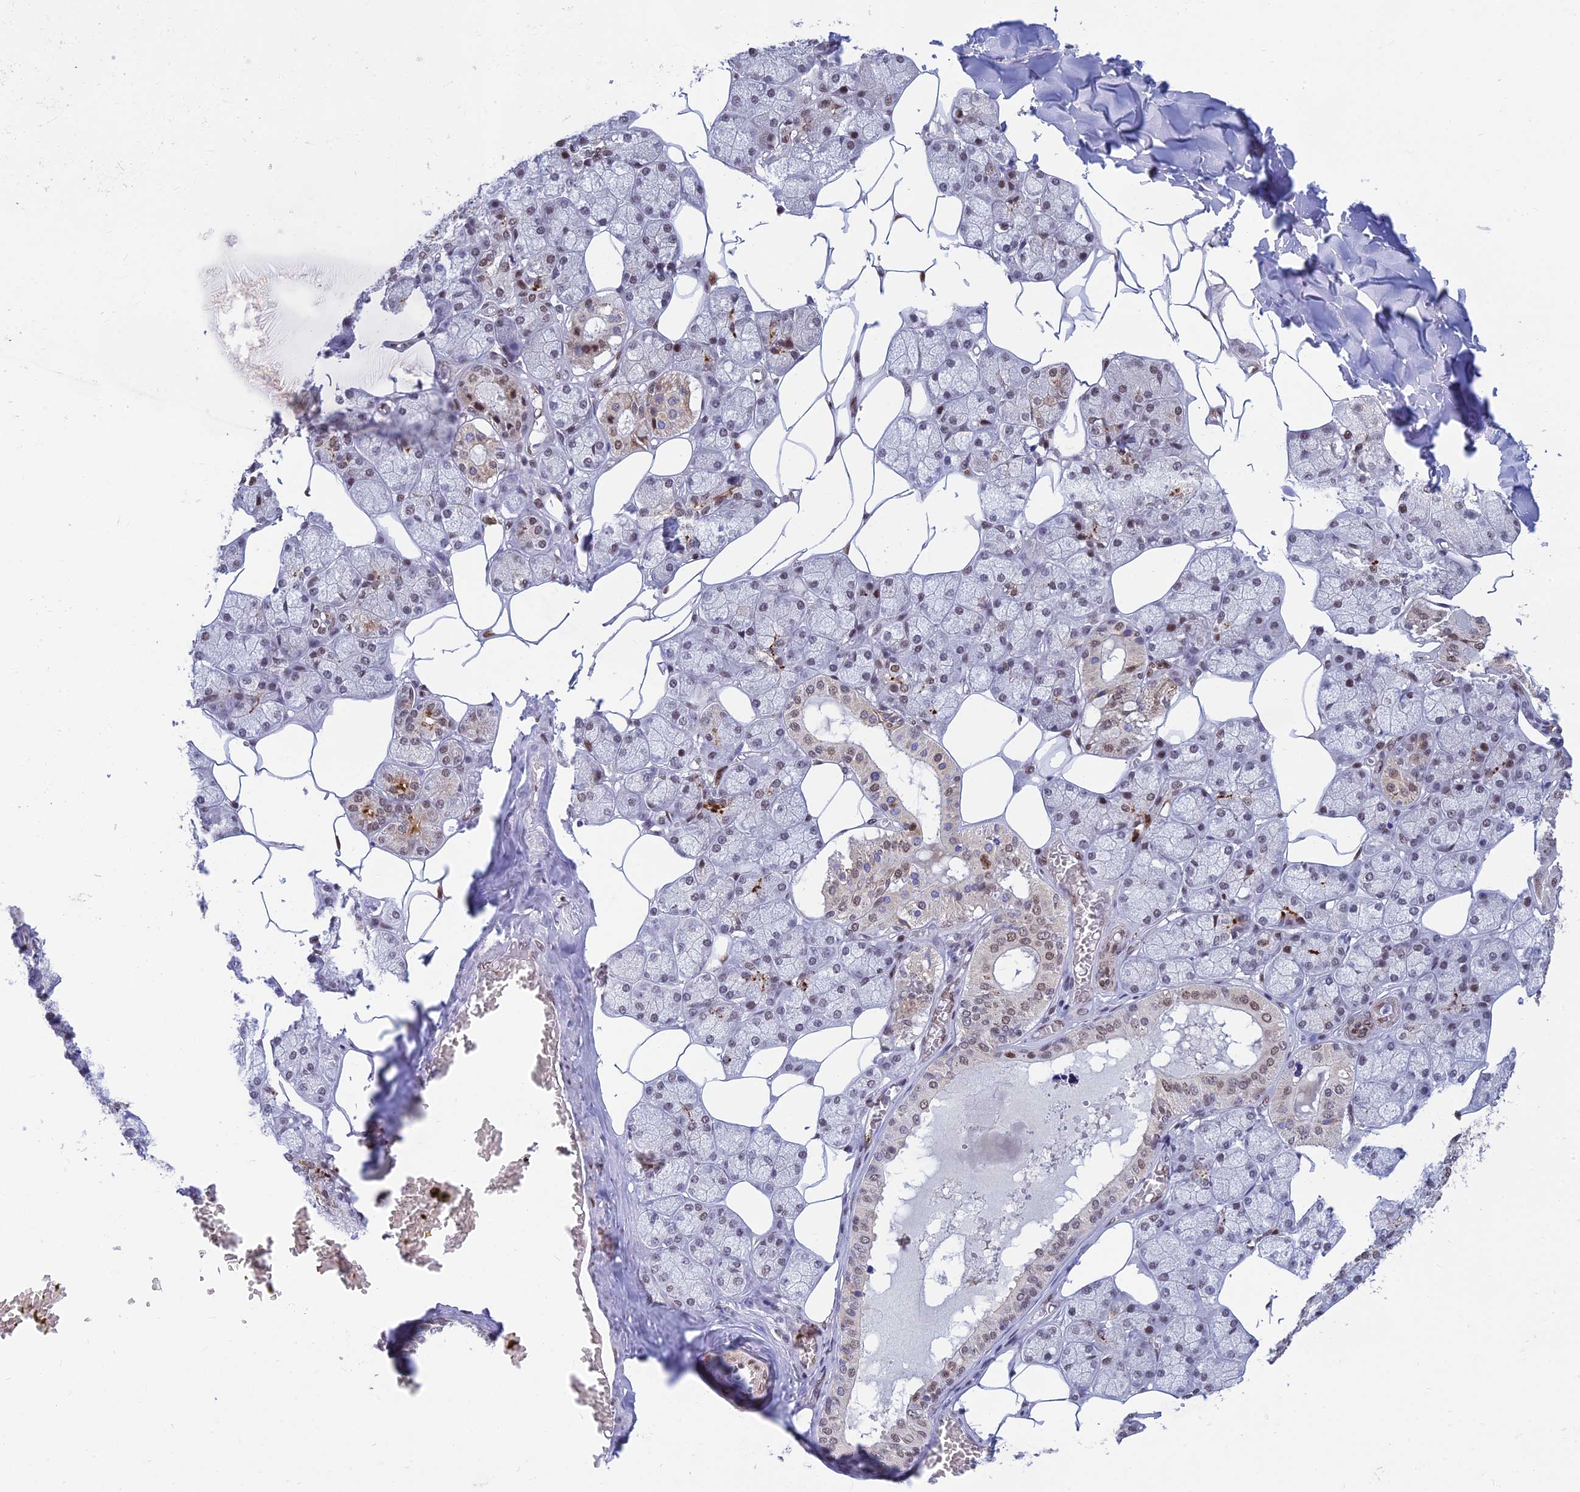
{"staining": {"intensity": "strong", "quantity": "<25%", "location": "cytoplasmic/membranous,nuclear"}, "tissue": "salivary gland", "cell_type": "Glandular cells", "image_type": "normal", "snomed": [{"axis": "morphology", "description": "Normal tissue, NOS"}, {"axis": "topography", "description": "Salivary gland"}], "caption": "The photomicrograph exhibits staining of unremarkable salivary gland, revealing strong cytoplasmic/membranous,nuclear protein staining (brown color) within glandular cells.", "gene": "CLK4", "patient": {"sex": "male", "age": 62}}